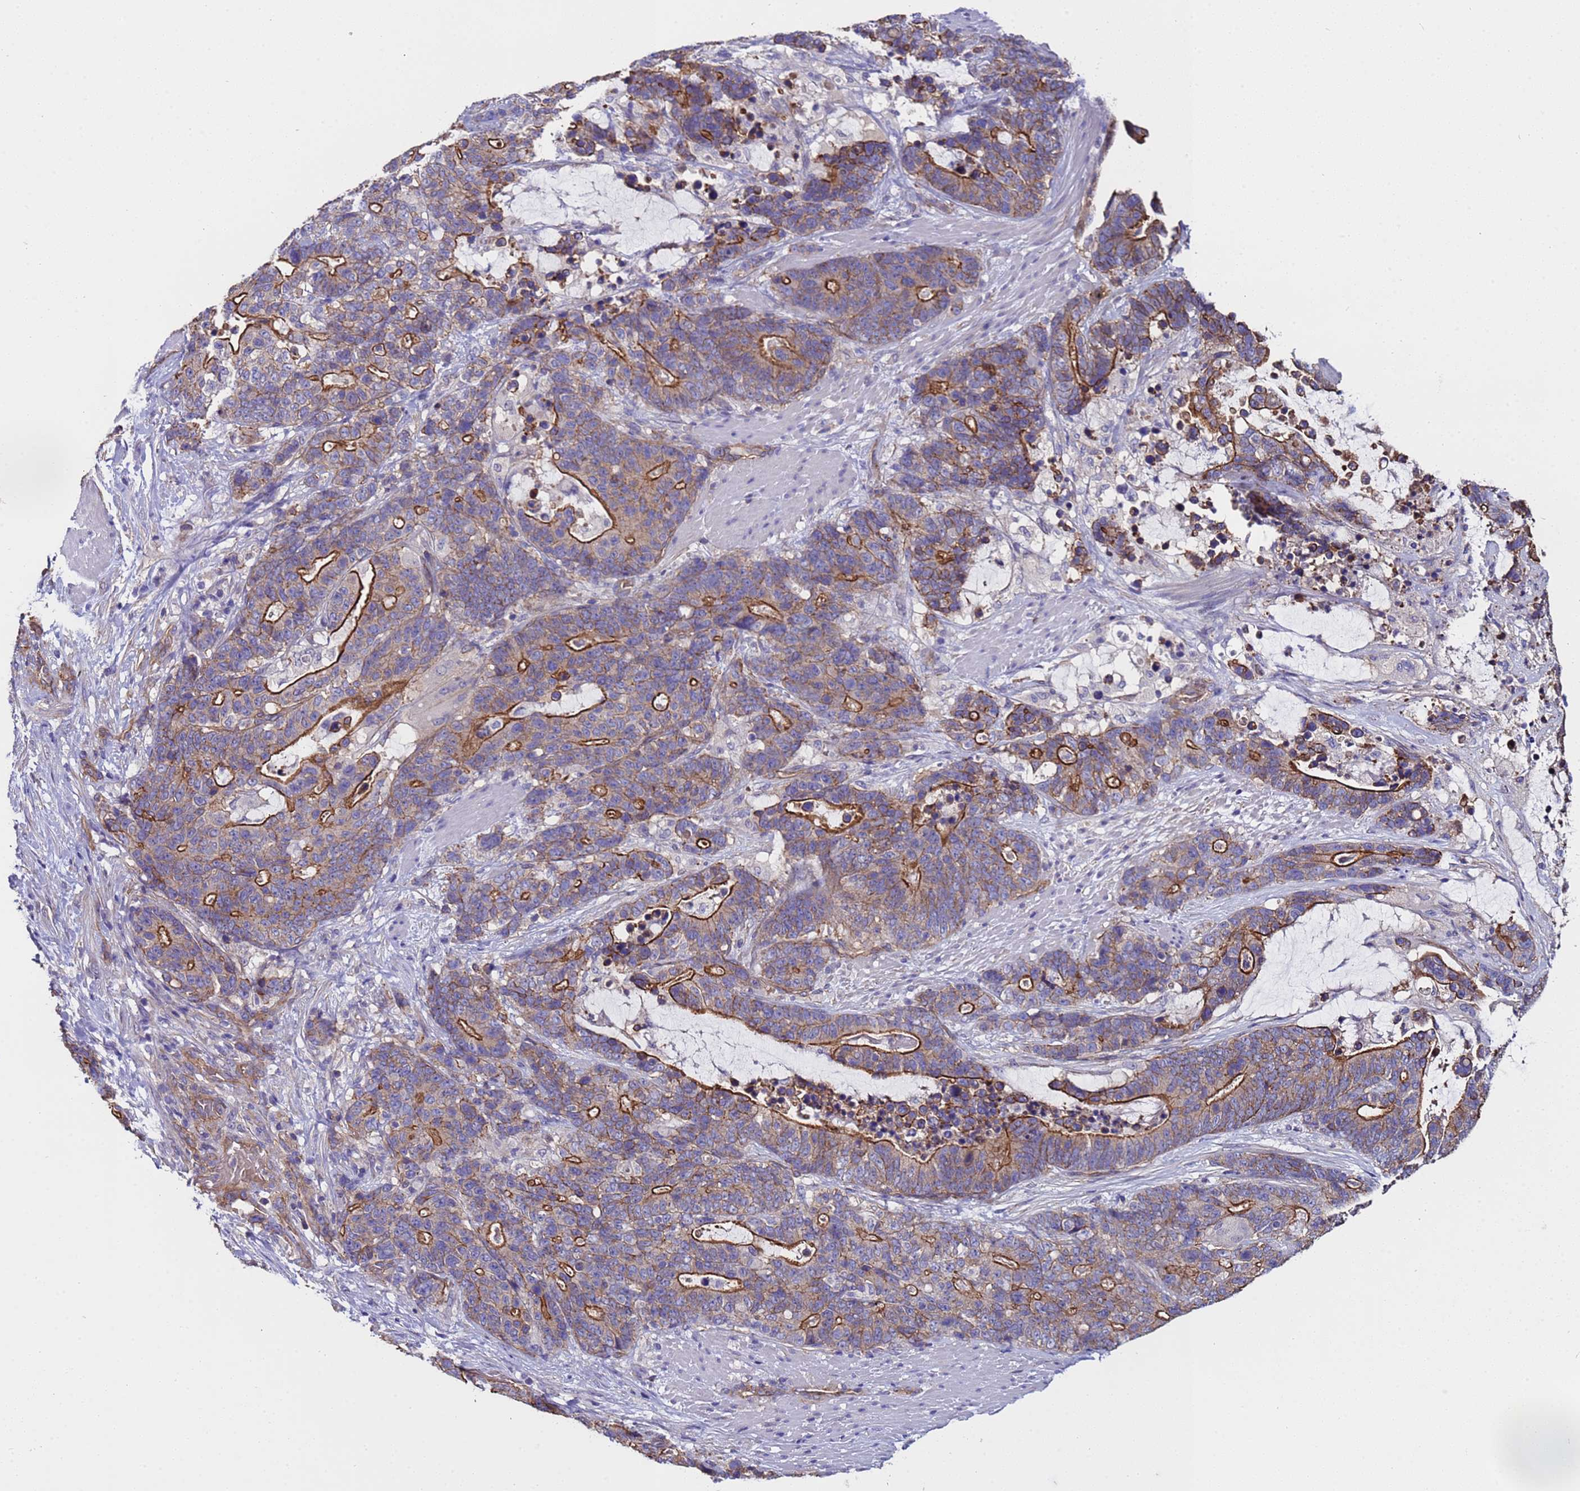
{"staining": {"intensity": "moderate", "quantity": "25%-75%", "location": "cytoplasmic/membranous"}, "tissue": "stomach cancer", "cell_type": "Tumor cells", "image_type": "cancer", "snomed": [{"axis": "morphology", "description": "Adenocarcinoma, NOS"}, {"axis": "topography", "description": "Stomach"}], "caption": "Immunohistochemical staining of stomach cancer shows medium levels of moderate cytoplasmic/membranous protein positivity in approximately 25%-75% of tumor cells. The protein of interest is stained brown, and the nuclei are stained in blue (DAB IHC with brightfield microscopy, high magnification).", "gene": "ZNF248", "patient": {"sex": "female", "age": 76}}